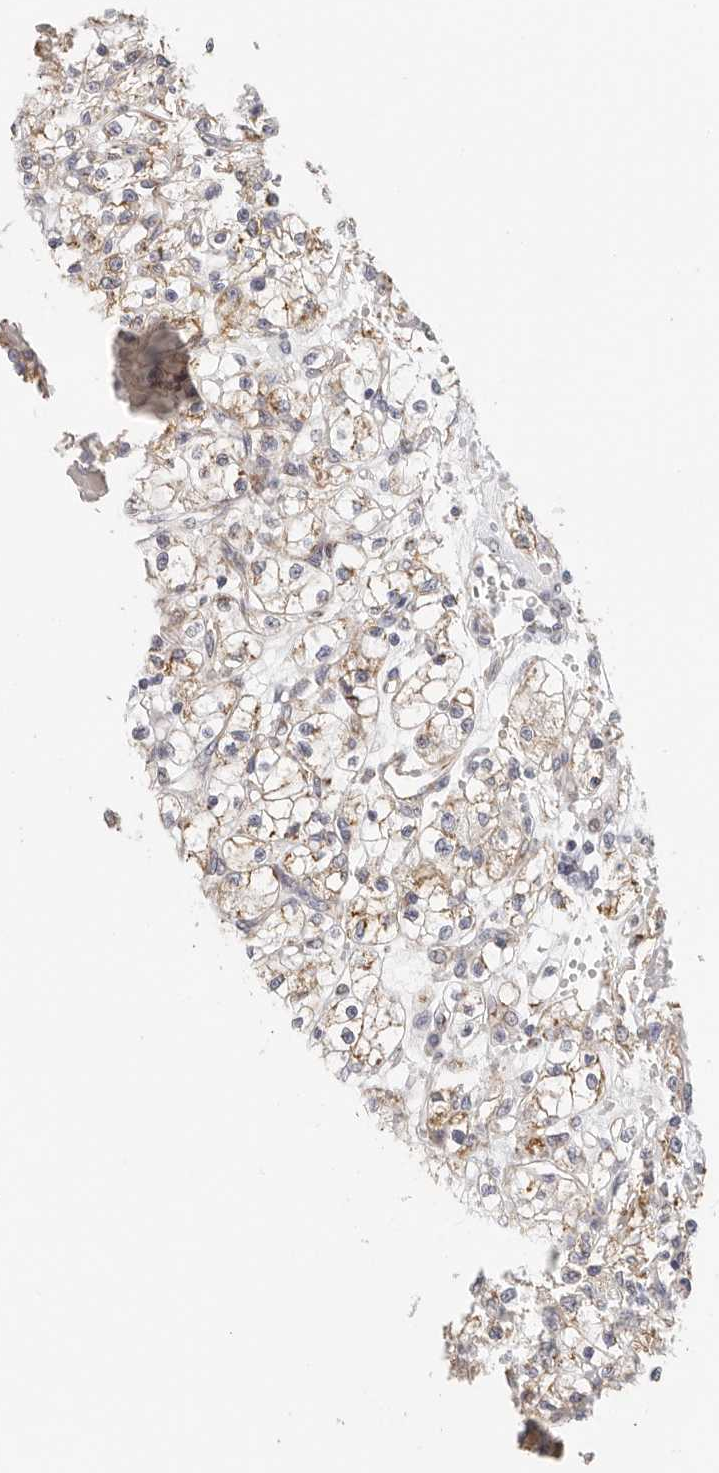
{"staining": {"intensity": "moderate", "quantity": "25%-75%", "location": "cytoplasmic/membranous"}, "tissue": "renal cancer", "cell_type": "Tumor cells", "image_type": "cancer", "snomed": [{"axis": "morphology", "description": "Adenocarcinoma, NOS"}, {"axis": "topography", "description": "Kidney"}], "caption": "Immunohistochemical staining of adenocarcinoma (renal) reveals medium levels of moderate cytoplasmic/membranous expression in about 25%-75% of tumor cells.", "gene": "AFDN", "patient": {"sex": "female", "age": 59}}